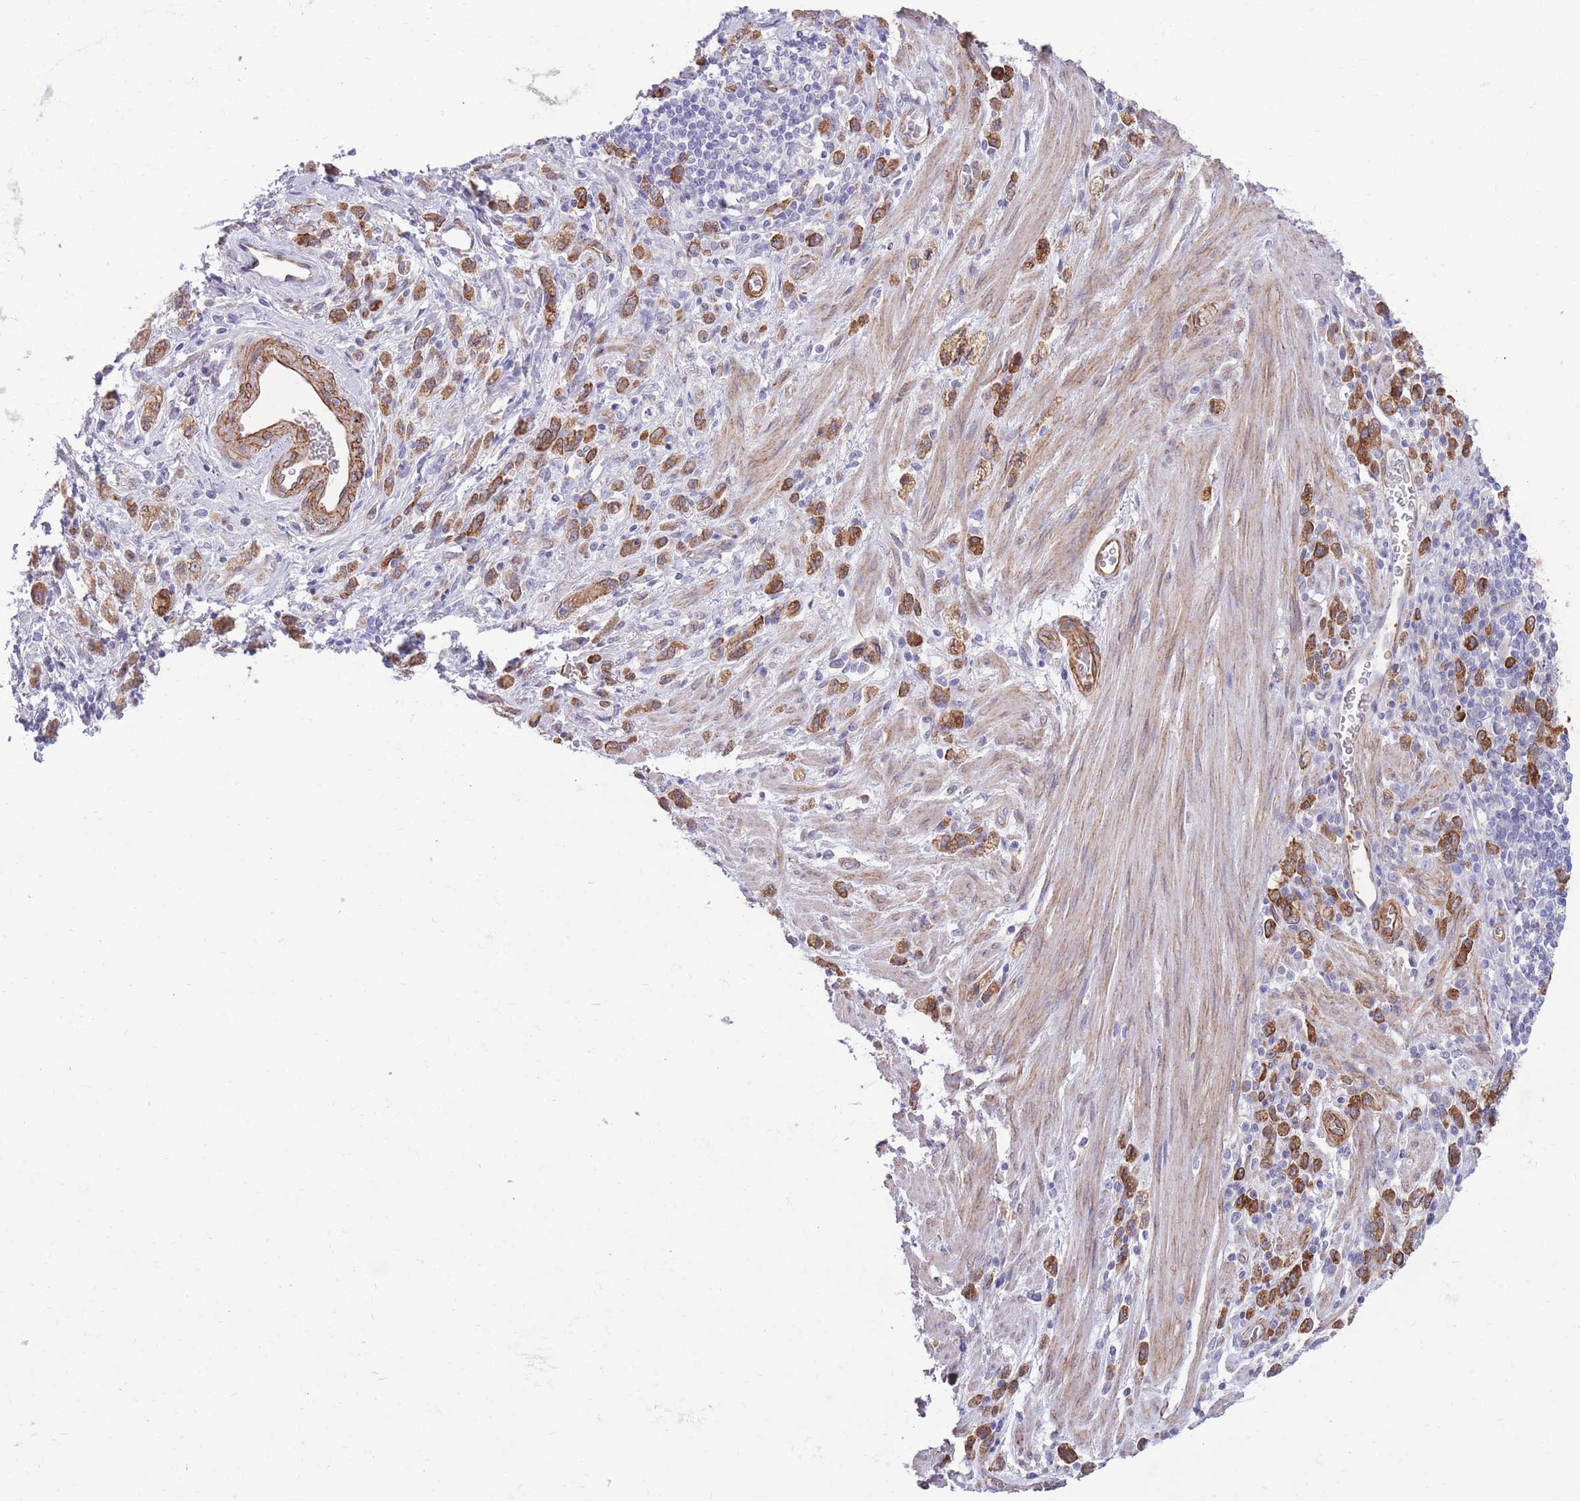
{"staining": {"intensity": "strong", "quantity": ">75%", "location": "cytoplasmic/membranous"}, "tissue": "stomach cancer", "cell_type": "Tumor cells", "image_type": "cancer", "snomed": [{"axis": "morphology", "description": "Adenocarcinoma, NOS"}, {"axis": "topography", "description": "Stomach"}], "caption": "Immunohistochemistry of stomach adenocarcinoma reveals high levels of strong cytoplasmic/membranous expression in about >75% of tumor cells.", "gene": "RGS11", "patient": {"sex": "male", "age": 77}}